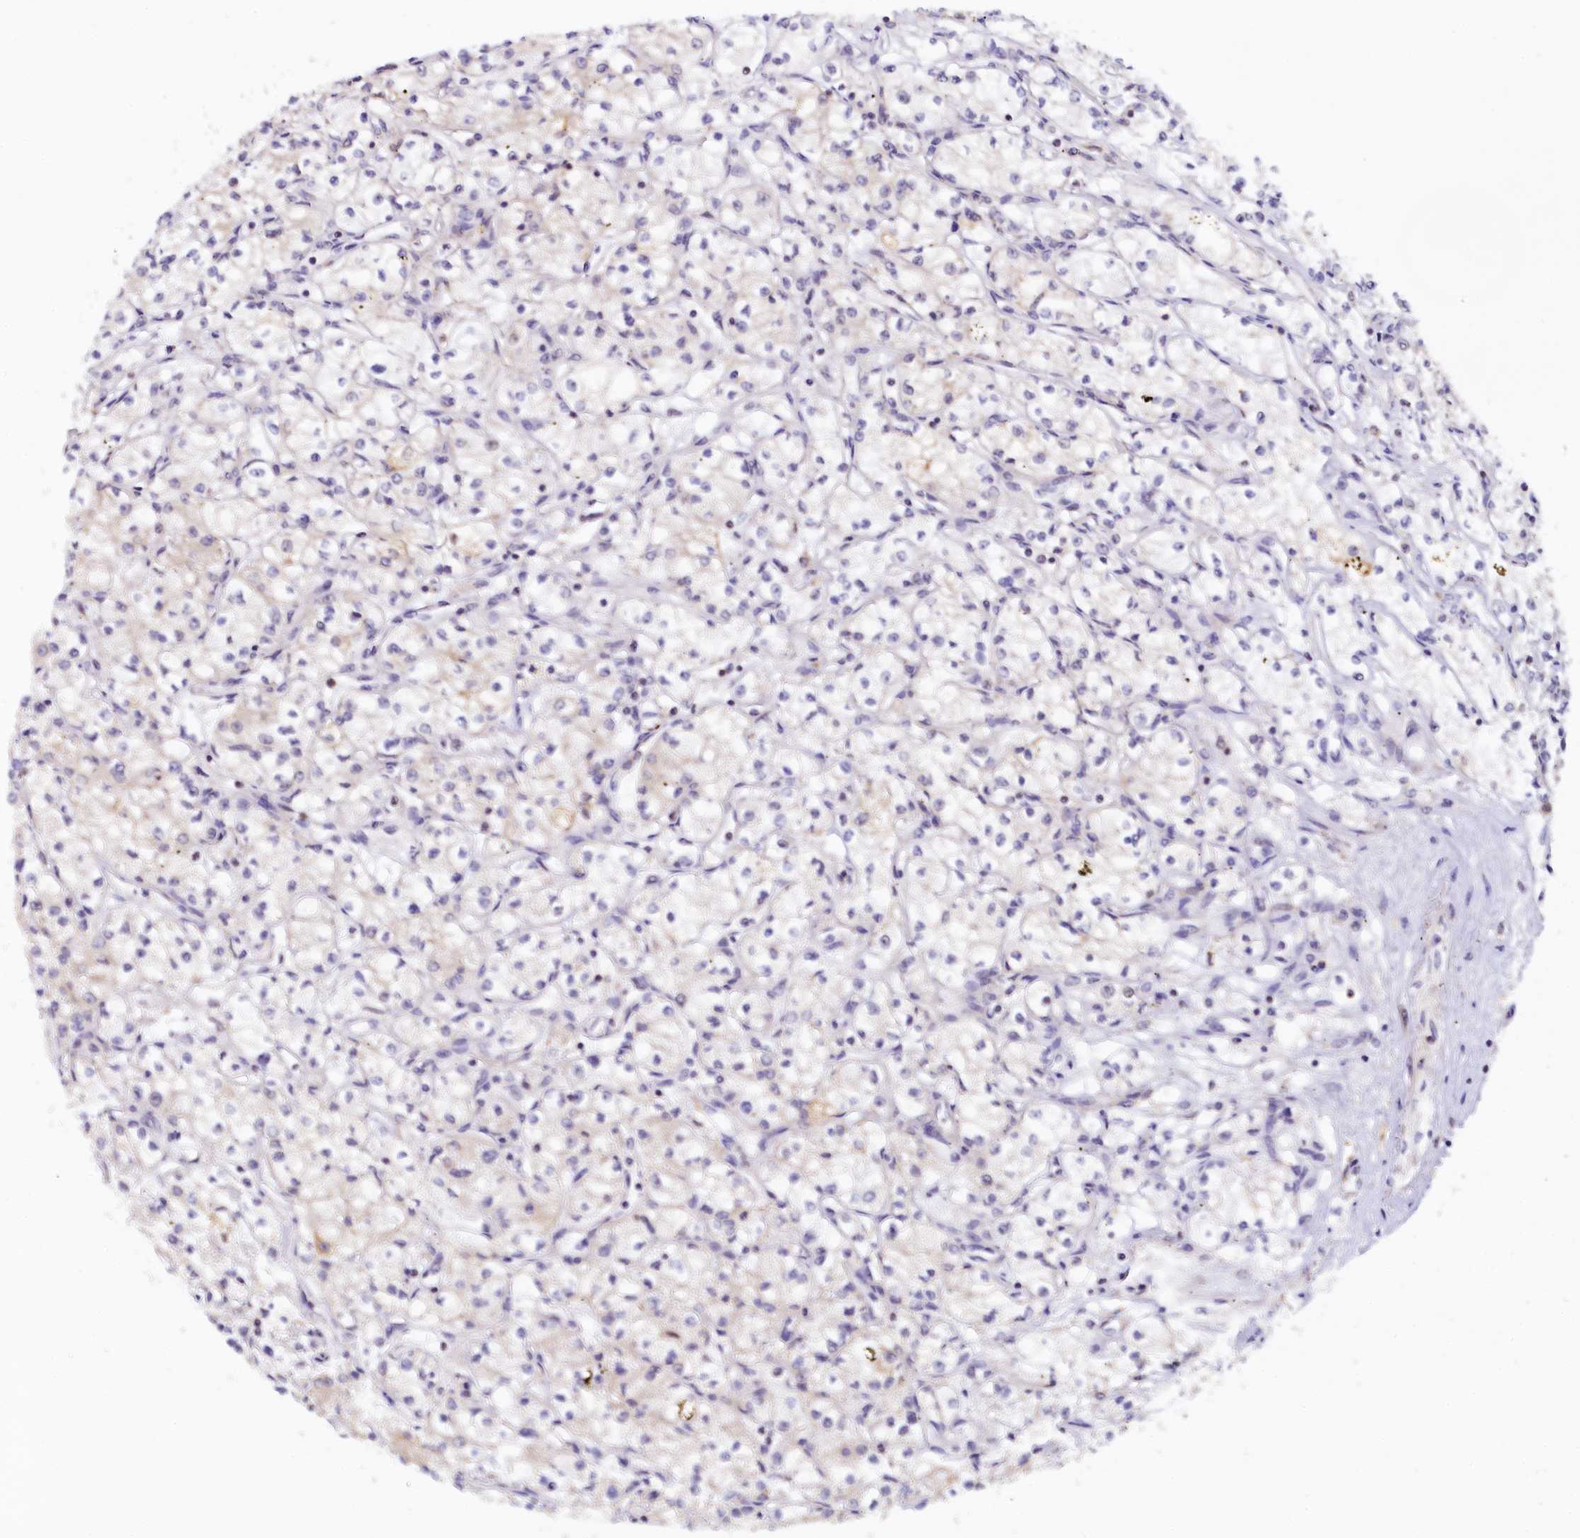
{"staining": {"intensity": "negative", "quantity": "none", "location": "none"}, "tissue": "renal cancer", "cell_type": "Tumor cells", "image_type": "cancer", "snomed": [{"axis": "morphology", "description": "Adenocarcinoma, NOS"}, {"axis": "topography", "description": "Kidney"}], "caption": "Immunohistochemistry of human adenocarcinoma (renal) displays no staining in tumor cells.", "gene": "PAAF1", "patient": {"sex": "male", "age": 59}}